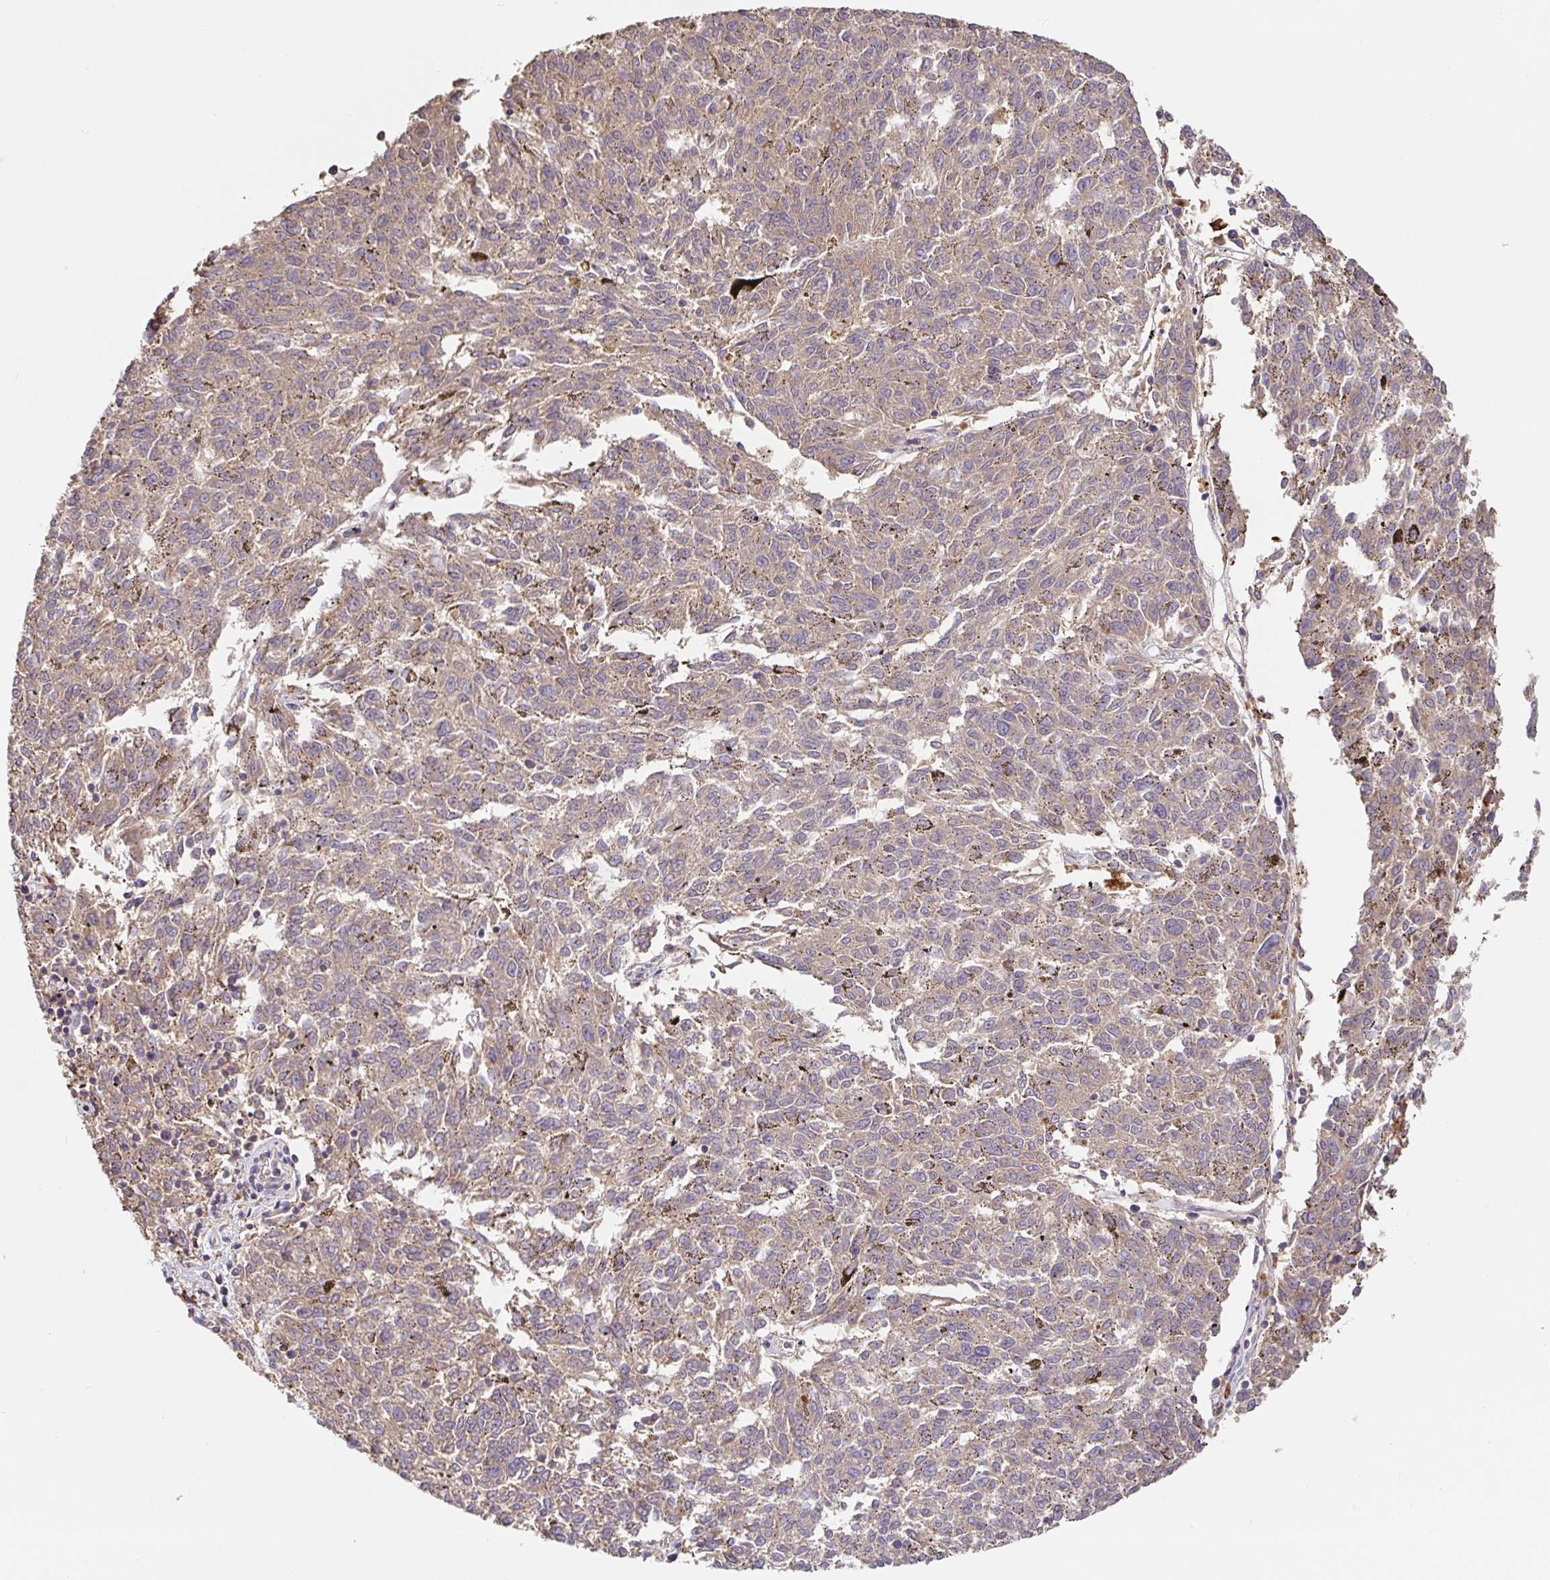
{"staining": {"intensity": "weak", "quantity": "25%-75%", "location": "cytoplasmic/membranous"}, "tissue": "melanoma", "cell_type": "Tumor cells", "image_type": "cancer", "snomed": [{"axis": "morphology", "description": "Malignant melanoma, NOS"}, {"axis": "topography", "description": "Skin"}], "caption": "High-magnification brightfield microscopy of malignant melanoma stained with DAB (brown) and counterstained with hematoxylin (blue). tumor cells exhibit weak cytoplasmic/membranous positivity is identified in about25%-75% of cells. (DAB IHC with brightfield microscopy, high magnification).", "gene": "HAGH", "patient": {"sex": "female", "age": 72}}